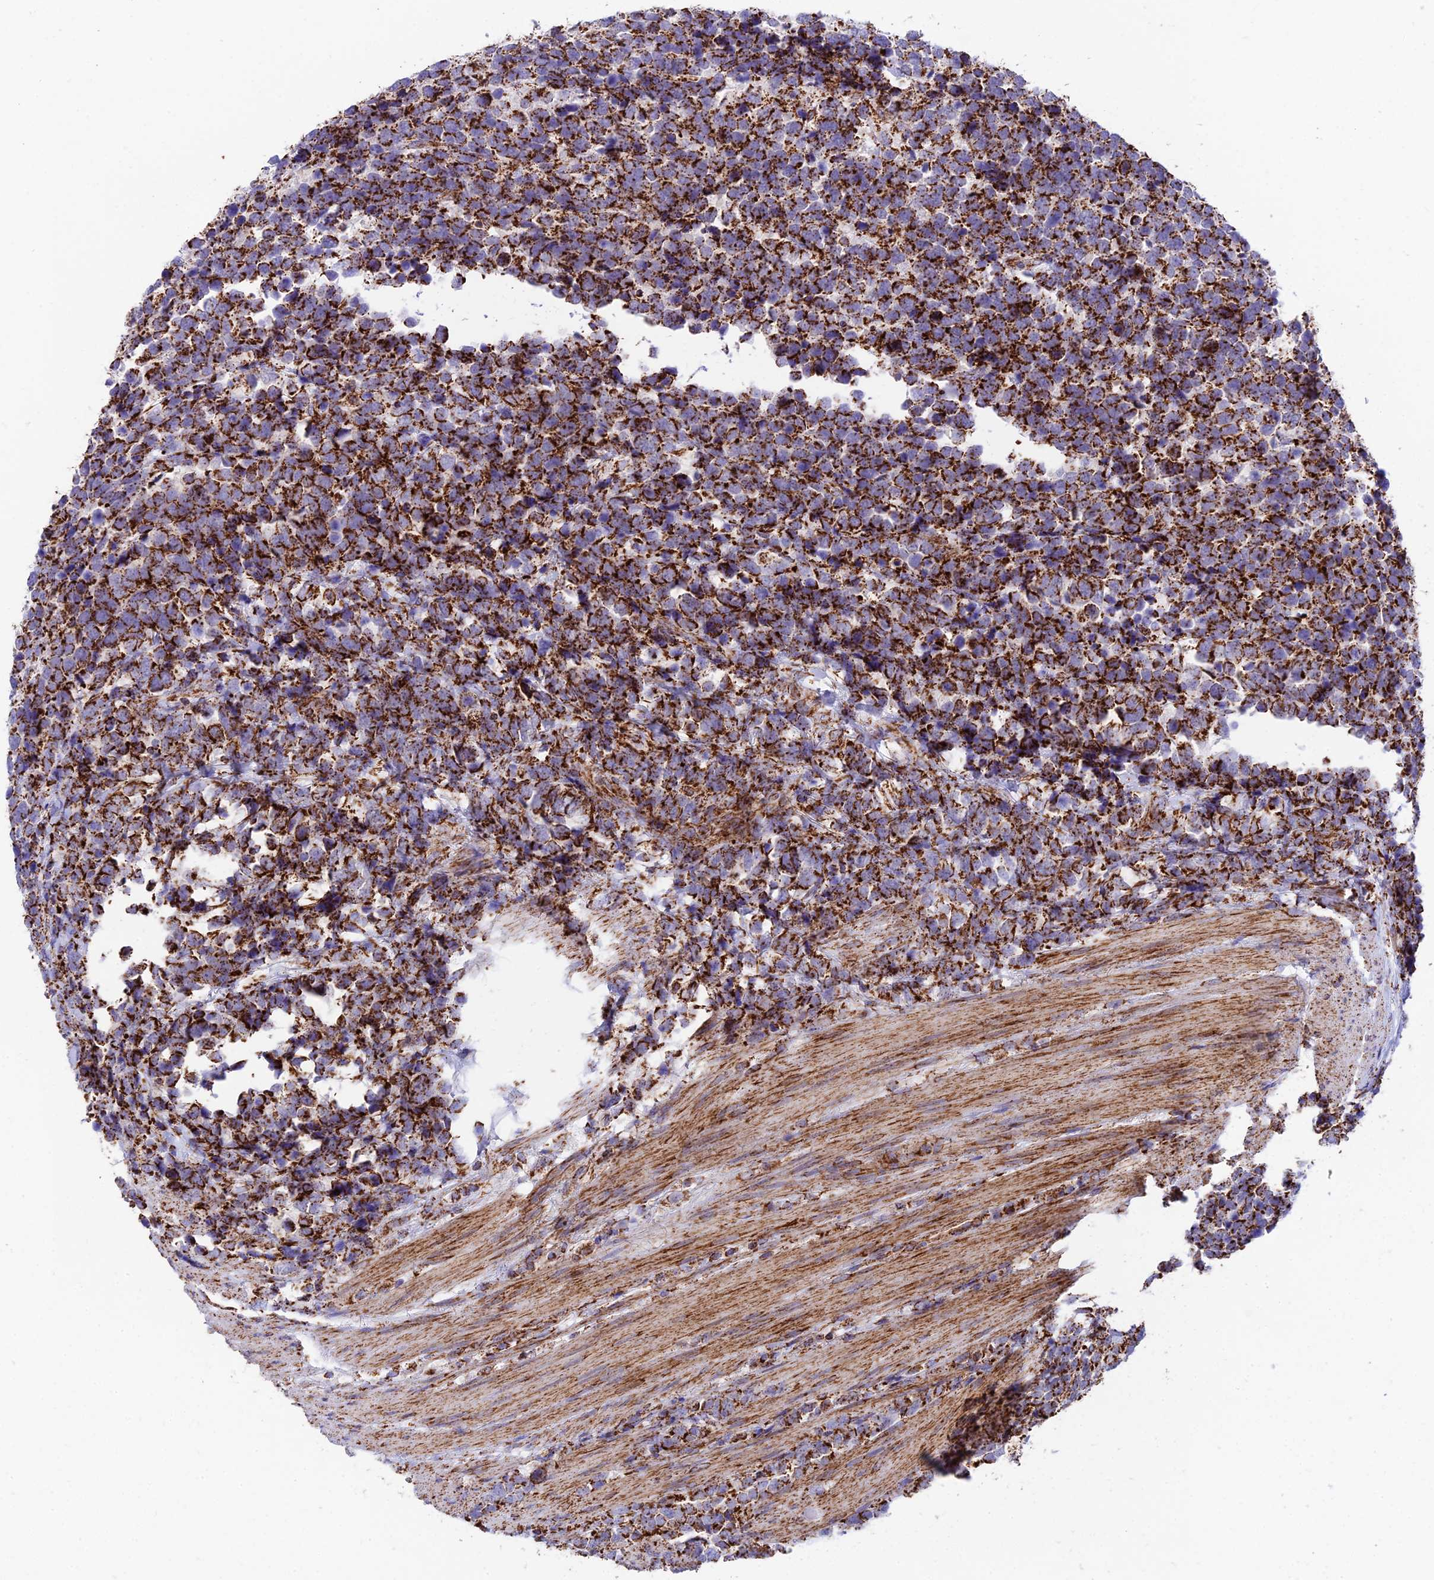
{"staining": {"intensity": "strong", "quantity": ">75%", "location": "cytoplasmic/membranous"}, "tissue": "urothelial cancer", "cell_type": "Tumor cells", "image_type": "cancer", "snomed": [{"axis": "morphology", "description": "Urothelial carcinoma, High grade"}, {"axis": "topography", "description": "Urinary bladder"}], "caption": "Strong cytoplasmic/membranous protein expression is identified in approximately >75% of tumor cells in high-grade urothelial carcinoma.", "gene": "CHCHD3", "patient": {"sex": "female", "age": 82}}